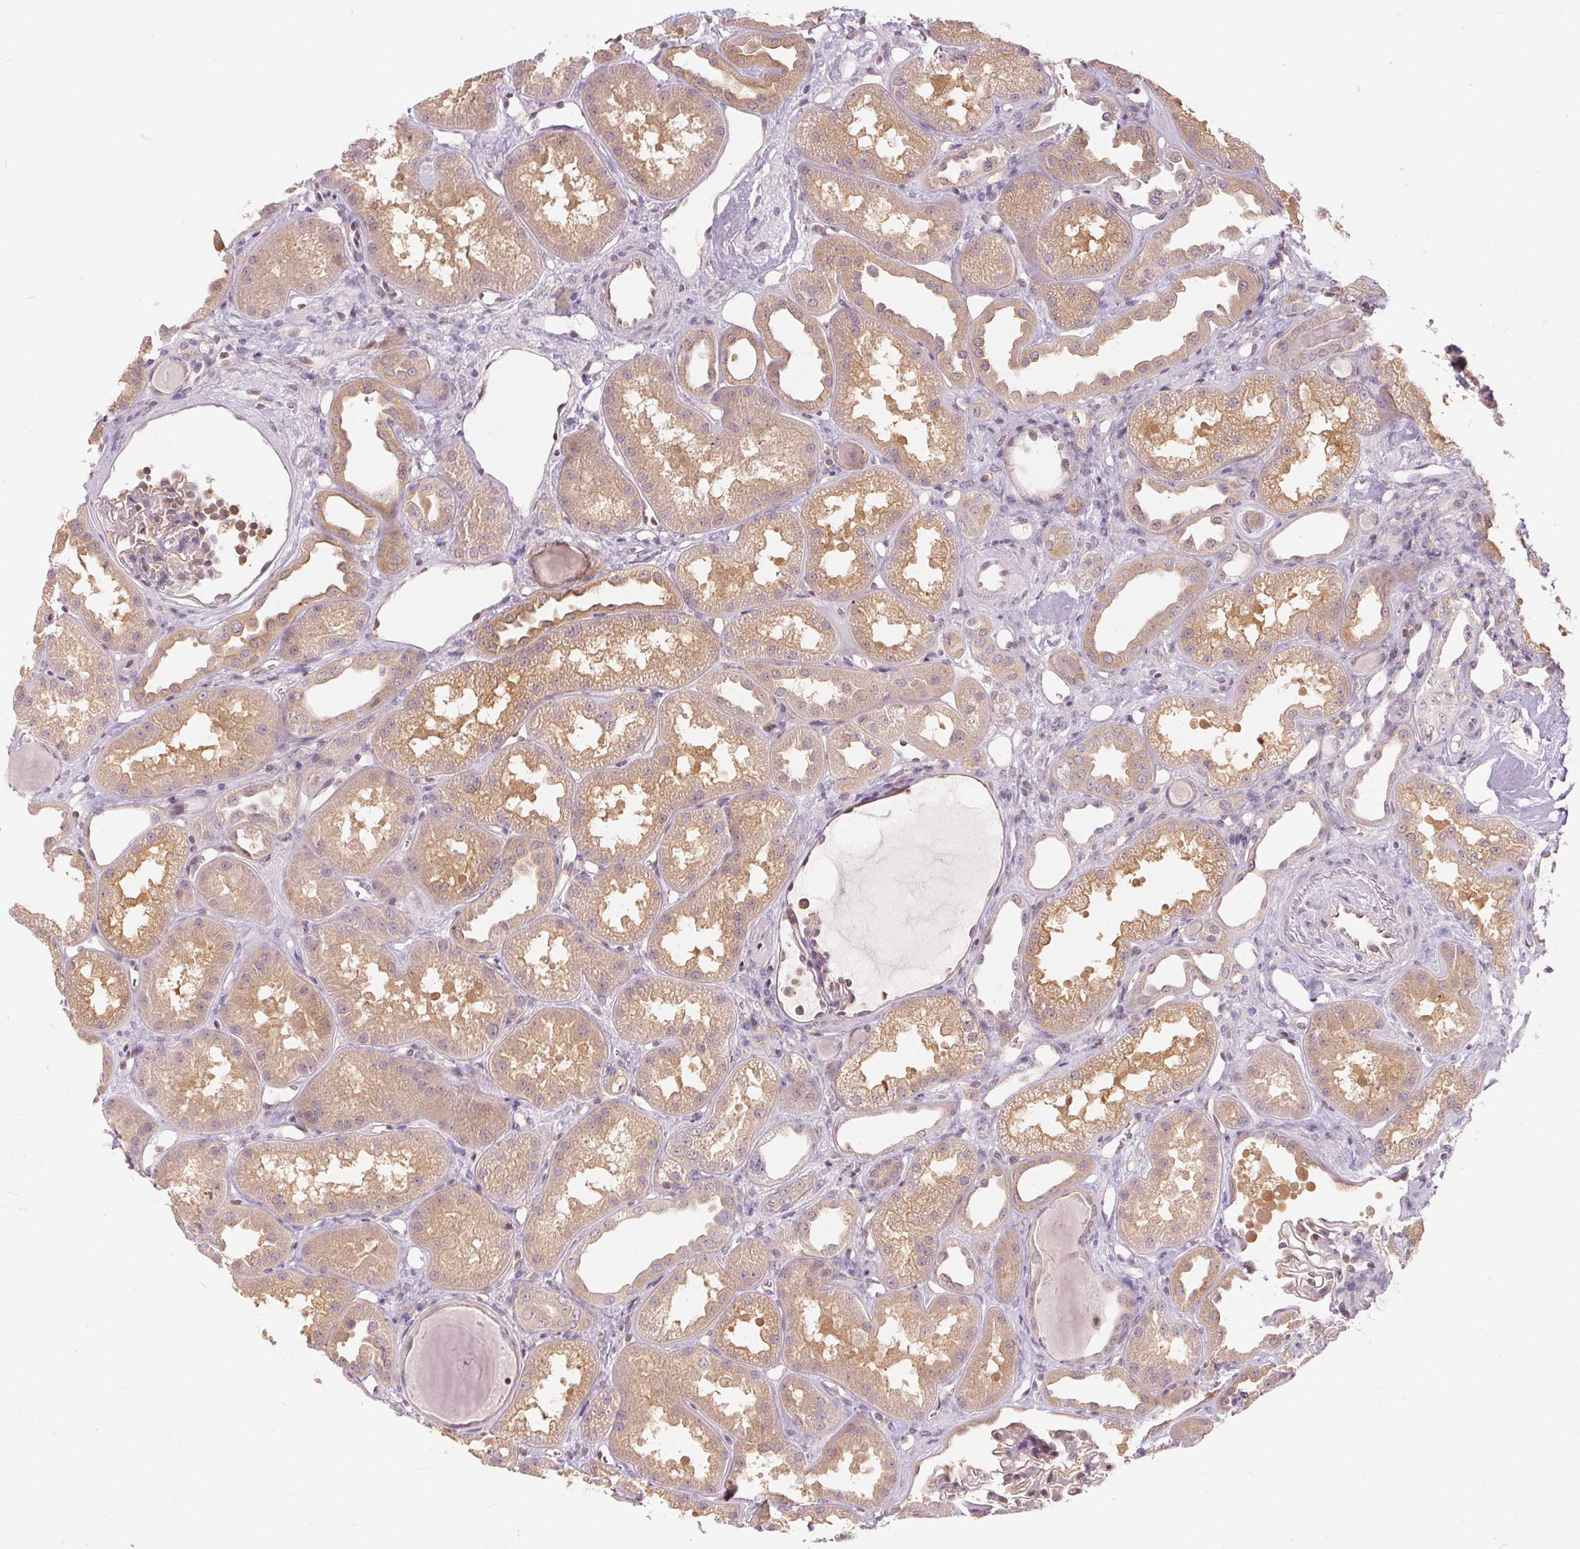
{"staining": {"intensity": "moderate", "quantity": "<25%", "location": "nuclear"}, "tissue": "kidney", "cell_type": "Cells in glomeruli", "image_type": "normal", "snomed": [{"axis": "morphology", "description": "Normal tissue, NOS"}, {"axis": "topography", "description": "Kidney"}], "caption": "Brown immunohistochemical staining in benign human kidney displays moderate nuclear expression in approximately <25% of cells in glomeruli.", "gene": "BLMH", "patient": {"sex": "male", "age": 61}}